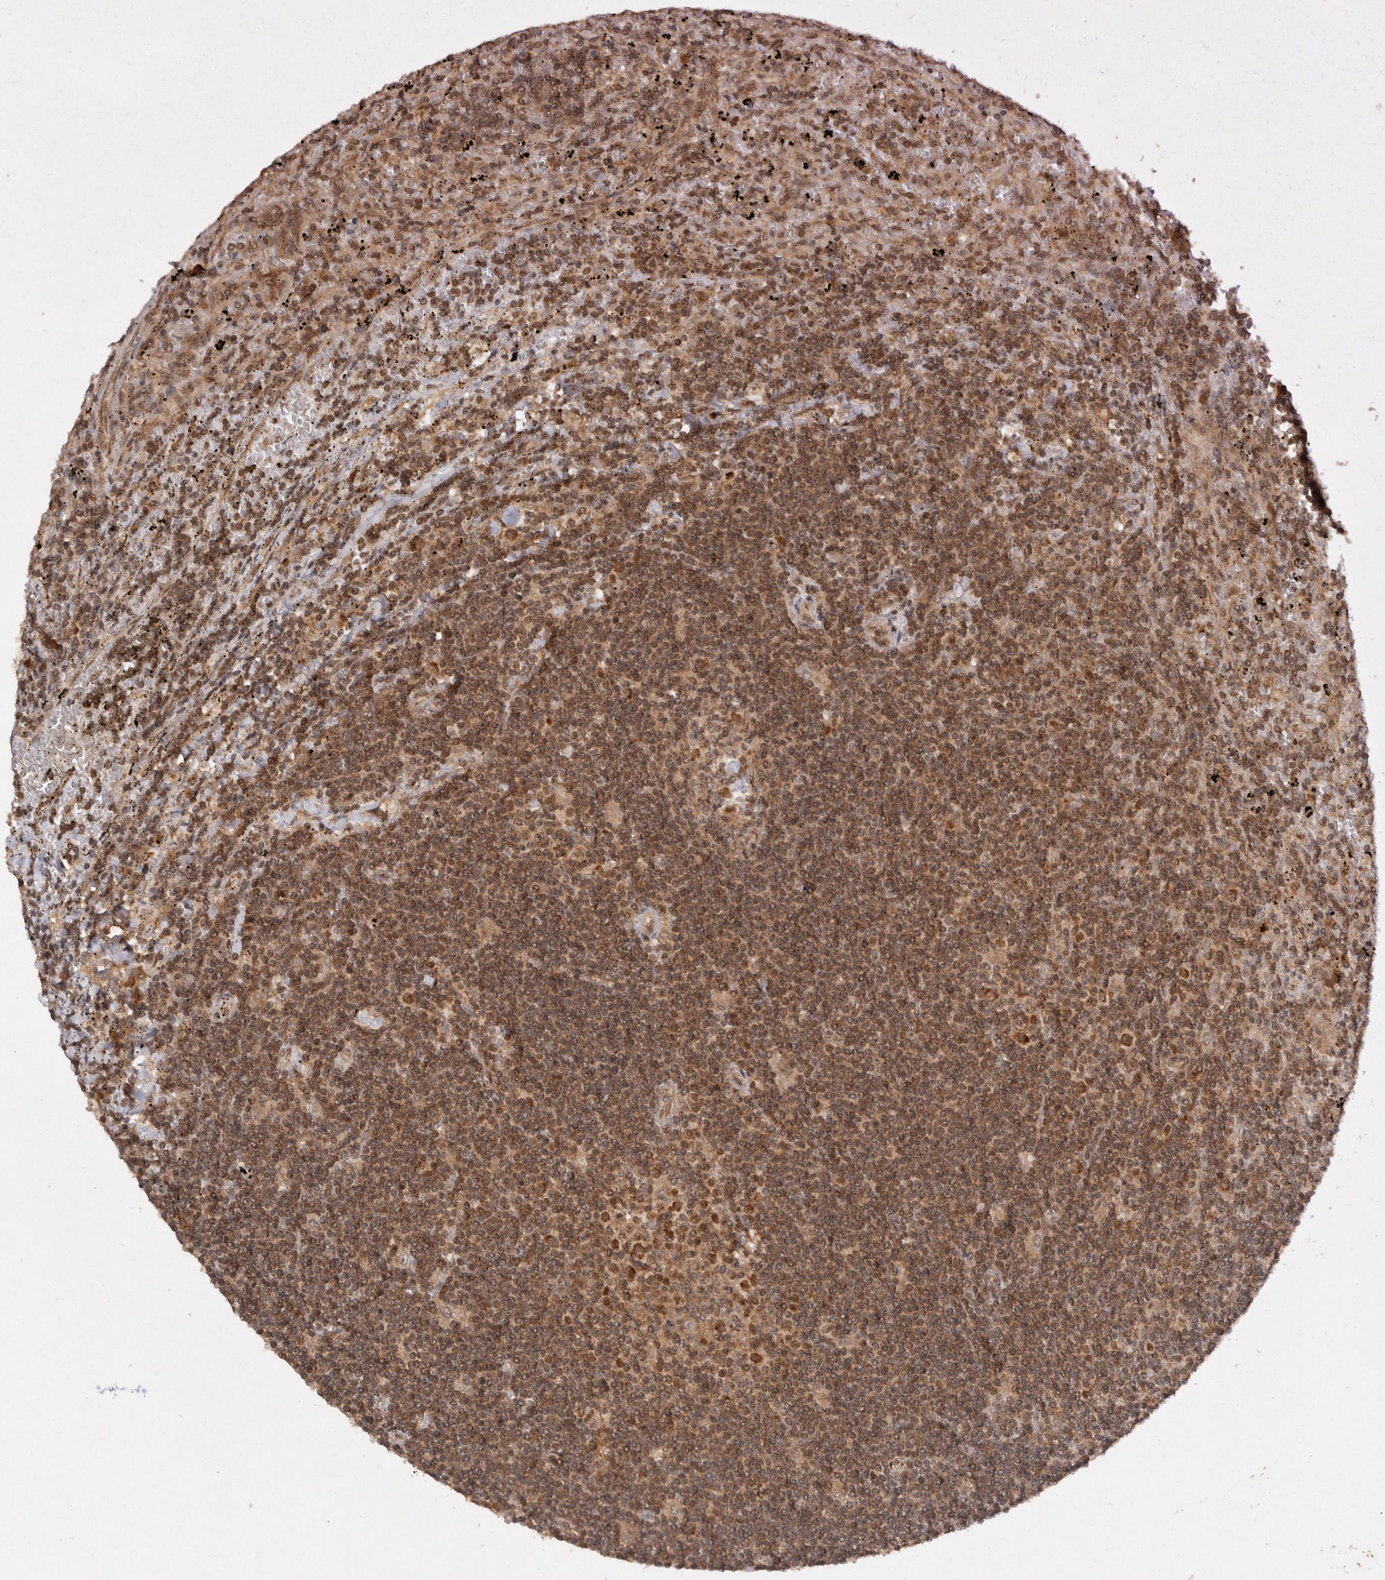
{"staining": {"intensity": "moderate", "quantity": ">75%", "location": "cytoplasmic/membranous,nuclear"}, "tissue": "lymphoma", "cell_type": "Tumor cells", "image_type": "cancer", "snomed": [{"axis": "morphology", "description": "Malignant lymphoma, non-Hodgkin's type, Low grade"}, {"axis": "topography", "description": "Spleen"}], "caption": "Immunohistochemical staining of human lymphoma exhibits medium levels of moderate cytoplasmic/membranous and nuclear expression in about >75% of tumor cells. Nuclei are stained in blue.", "gene": "TARS2", "patient": {"sex": "male", "age": 76}}